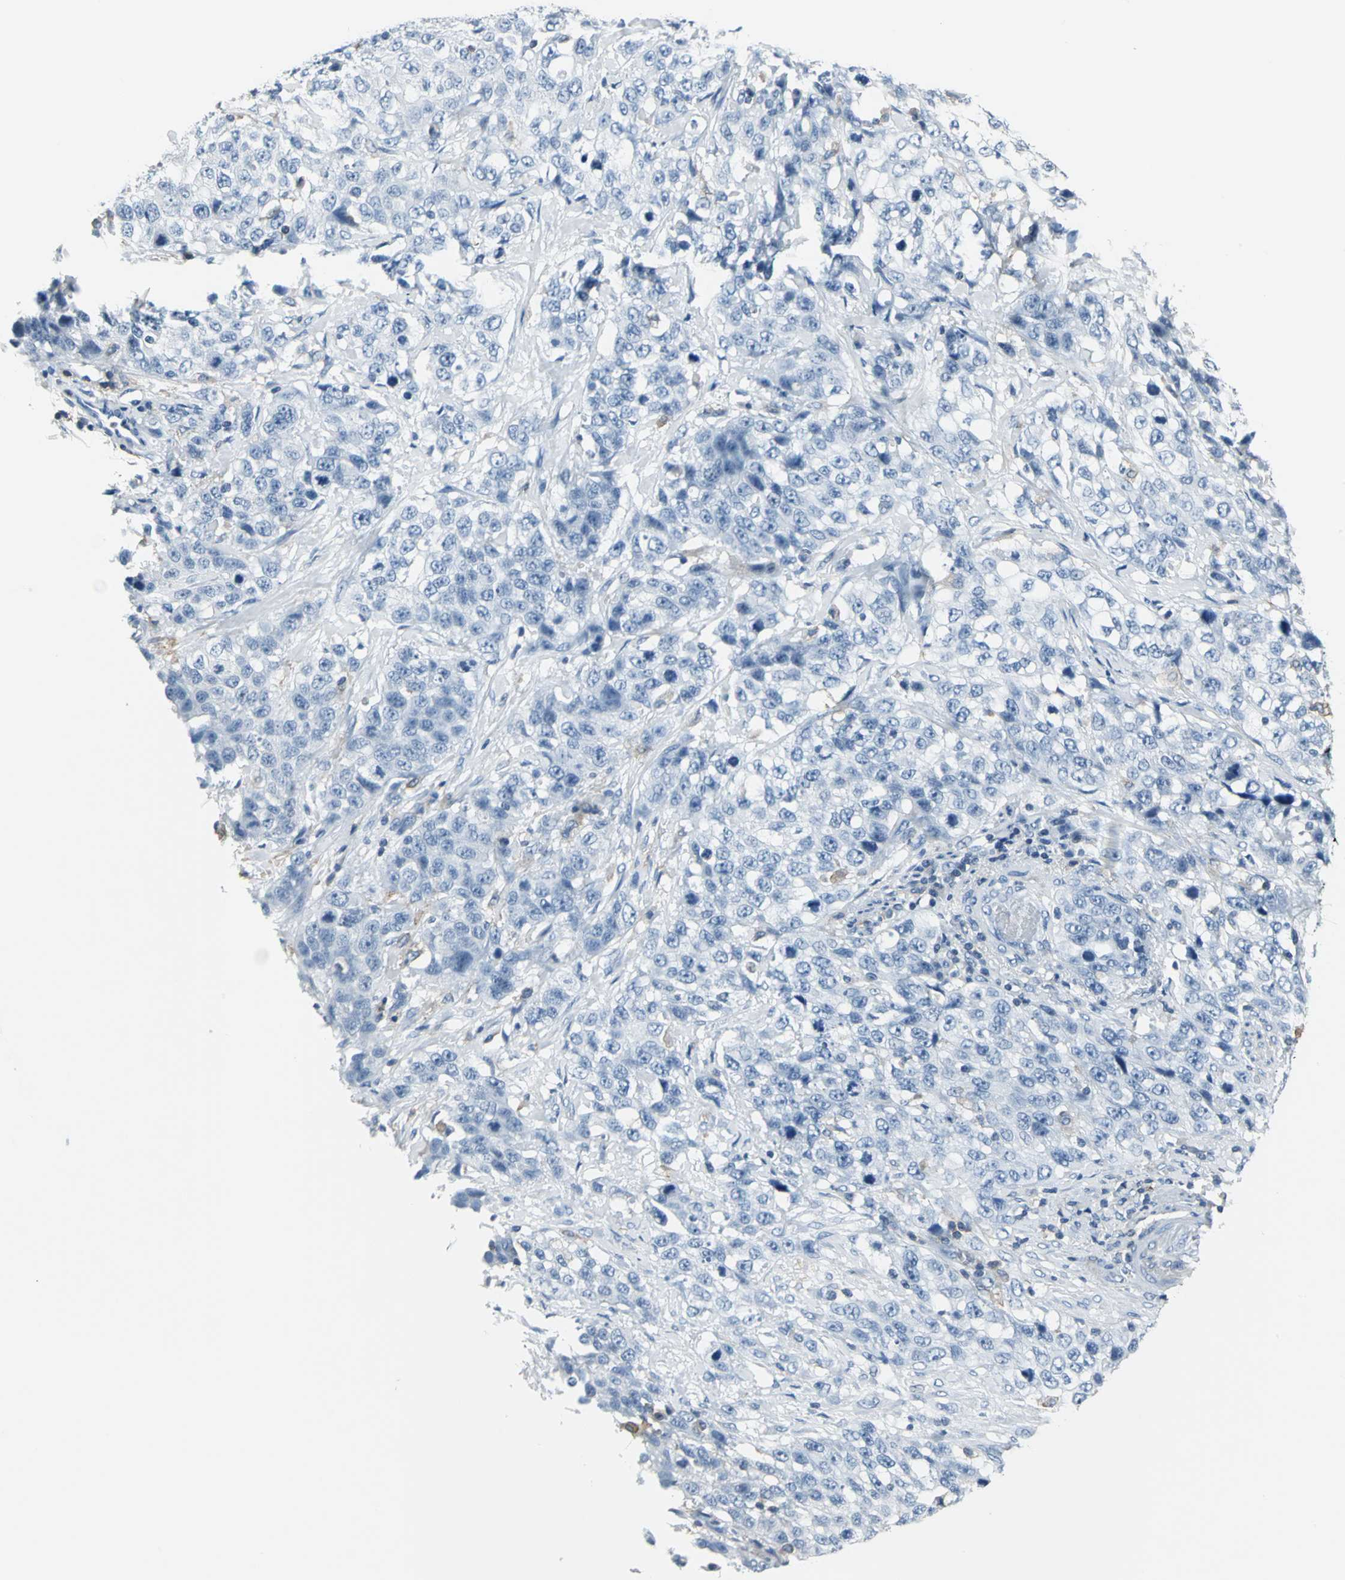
{"staining": {"intensity": "negative", "quantity": "none", "location": "none"}, "tissue": "stomach cancer", "cell_type": "Tumor cells", "image_type": "cancer", "snomed": [{"axis": "morphology", "description": "Normal tissue, NOS"}, {"axis": "morphology", "description": "Adenocarcinoma, NOS"}, {"axis": "topography", "description": "Stomach"}], "caption": "Immunohistochemistry (IHC) of human stomach cancer (adenocarcinoma) shows no positivity in tumor cells. (Brightfield microscopy of DAB (3,3'-diaminobenzidine) immunohistochemistry (IHC) at high magnification).", "gene": "IQGAP2", "patient": {"sex": "male", "age": 48}}